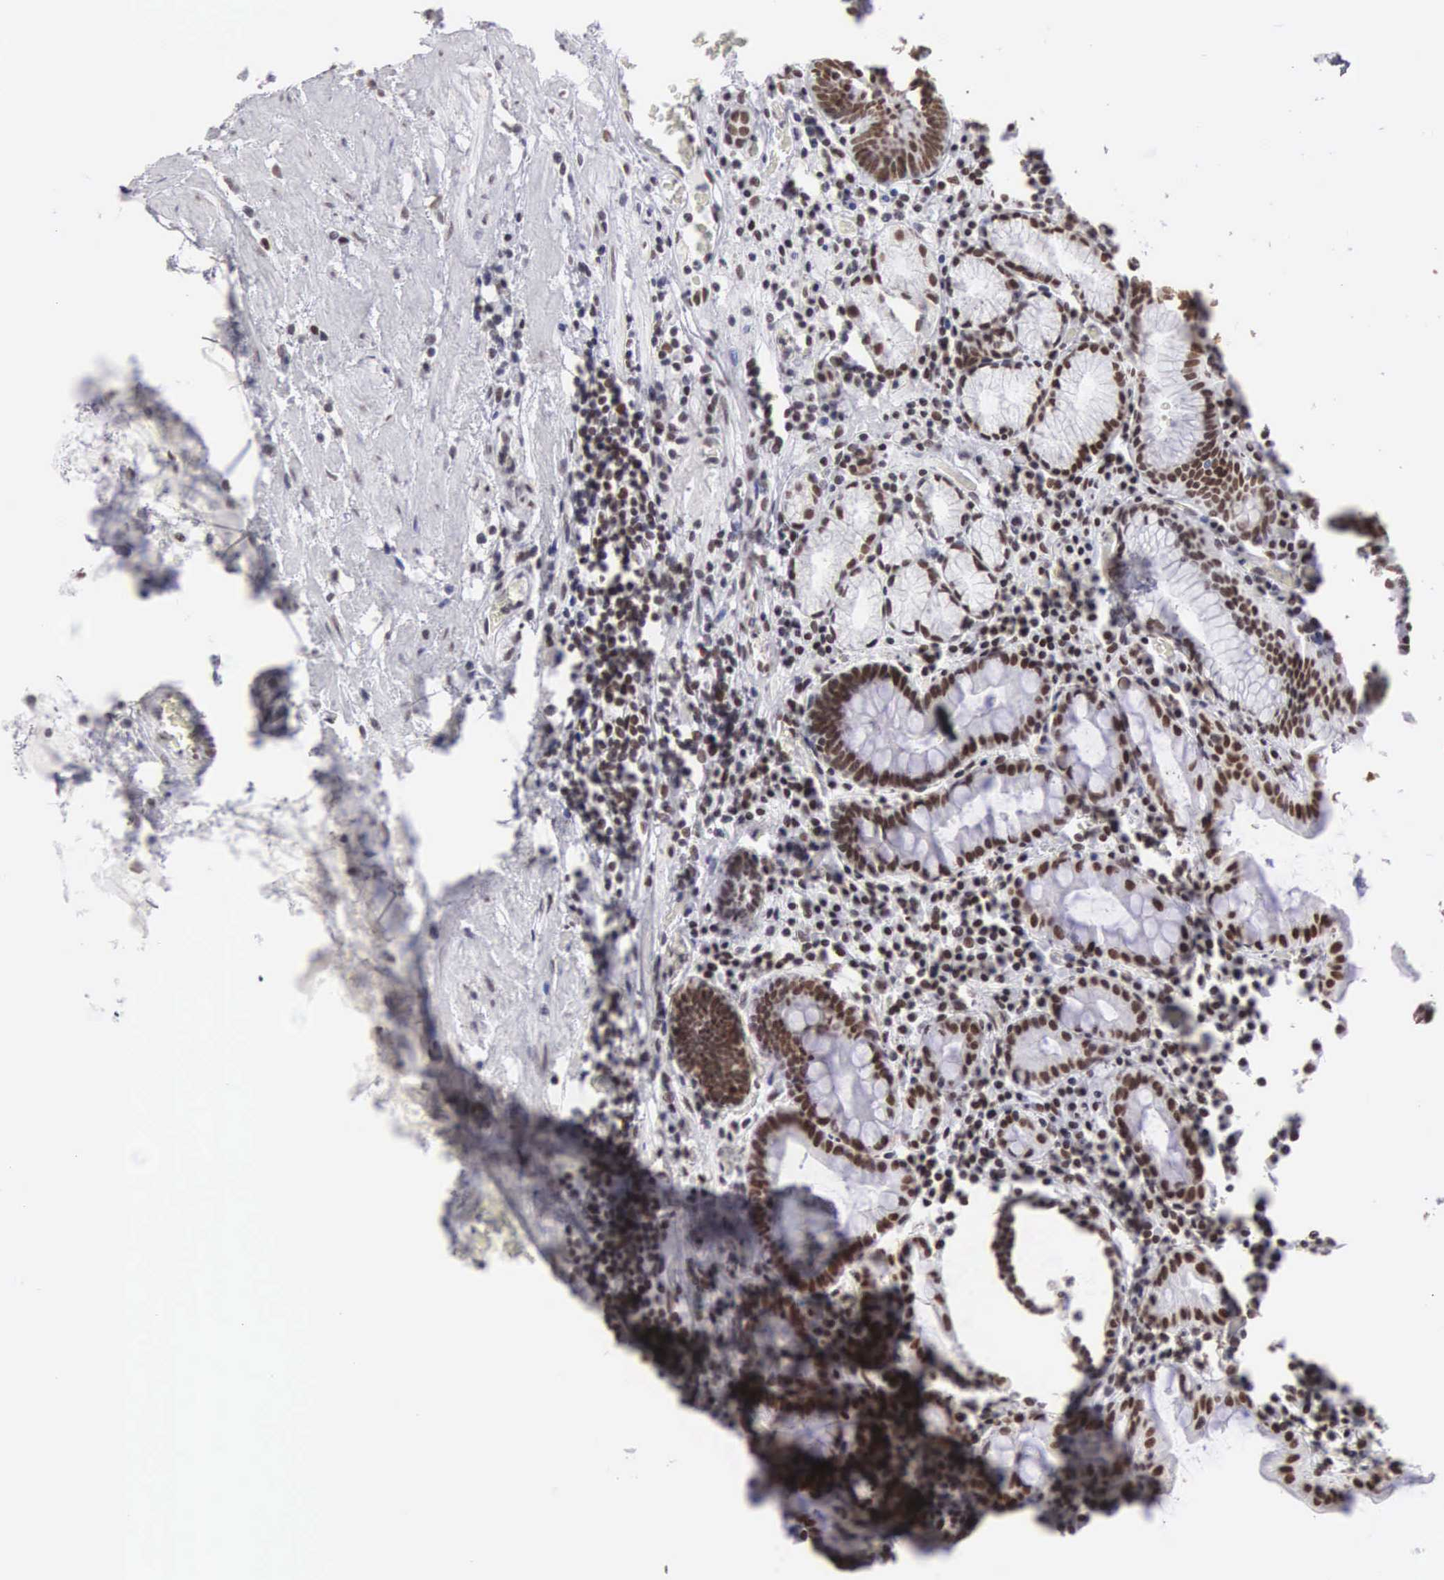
{"staining": {"intensity": "moderate", "quantity": "25%-75%", "location": "nuclear"}, "tissue": "stomach", "cell_type": "Glandular cells", "image_type": "normal", "snomed": [{"axis": "morphology", "description": "Normal tissue, NOS"}, {"axis": "topography", "description": "Stomach, lower"}, {"axis": "topography", "description": "Duodenum"}], "caption": "A photomicrograph of human stomach stained for a protein displays moderate nuclear brown staining in glandular cells.", "gene": "CSTF2", "patient": {"sex": "male", "age": 84}}